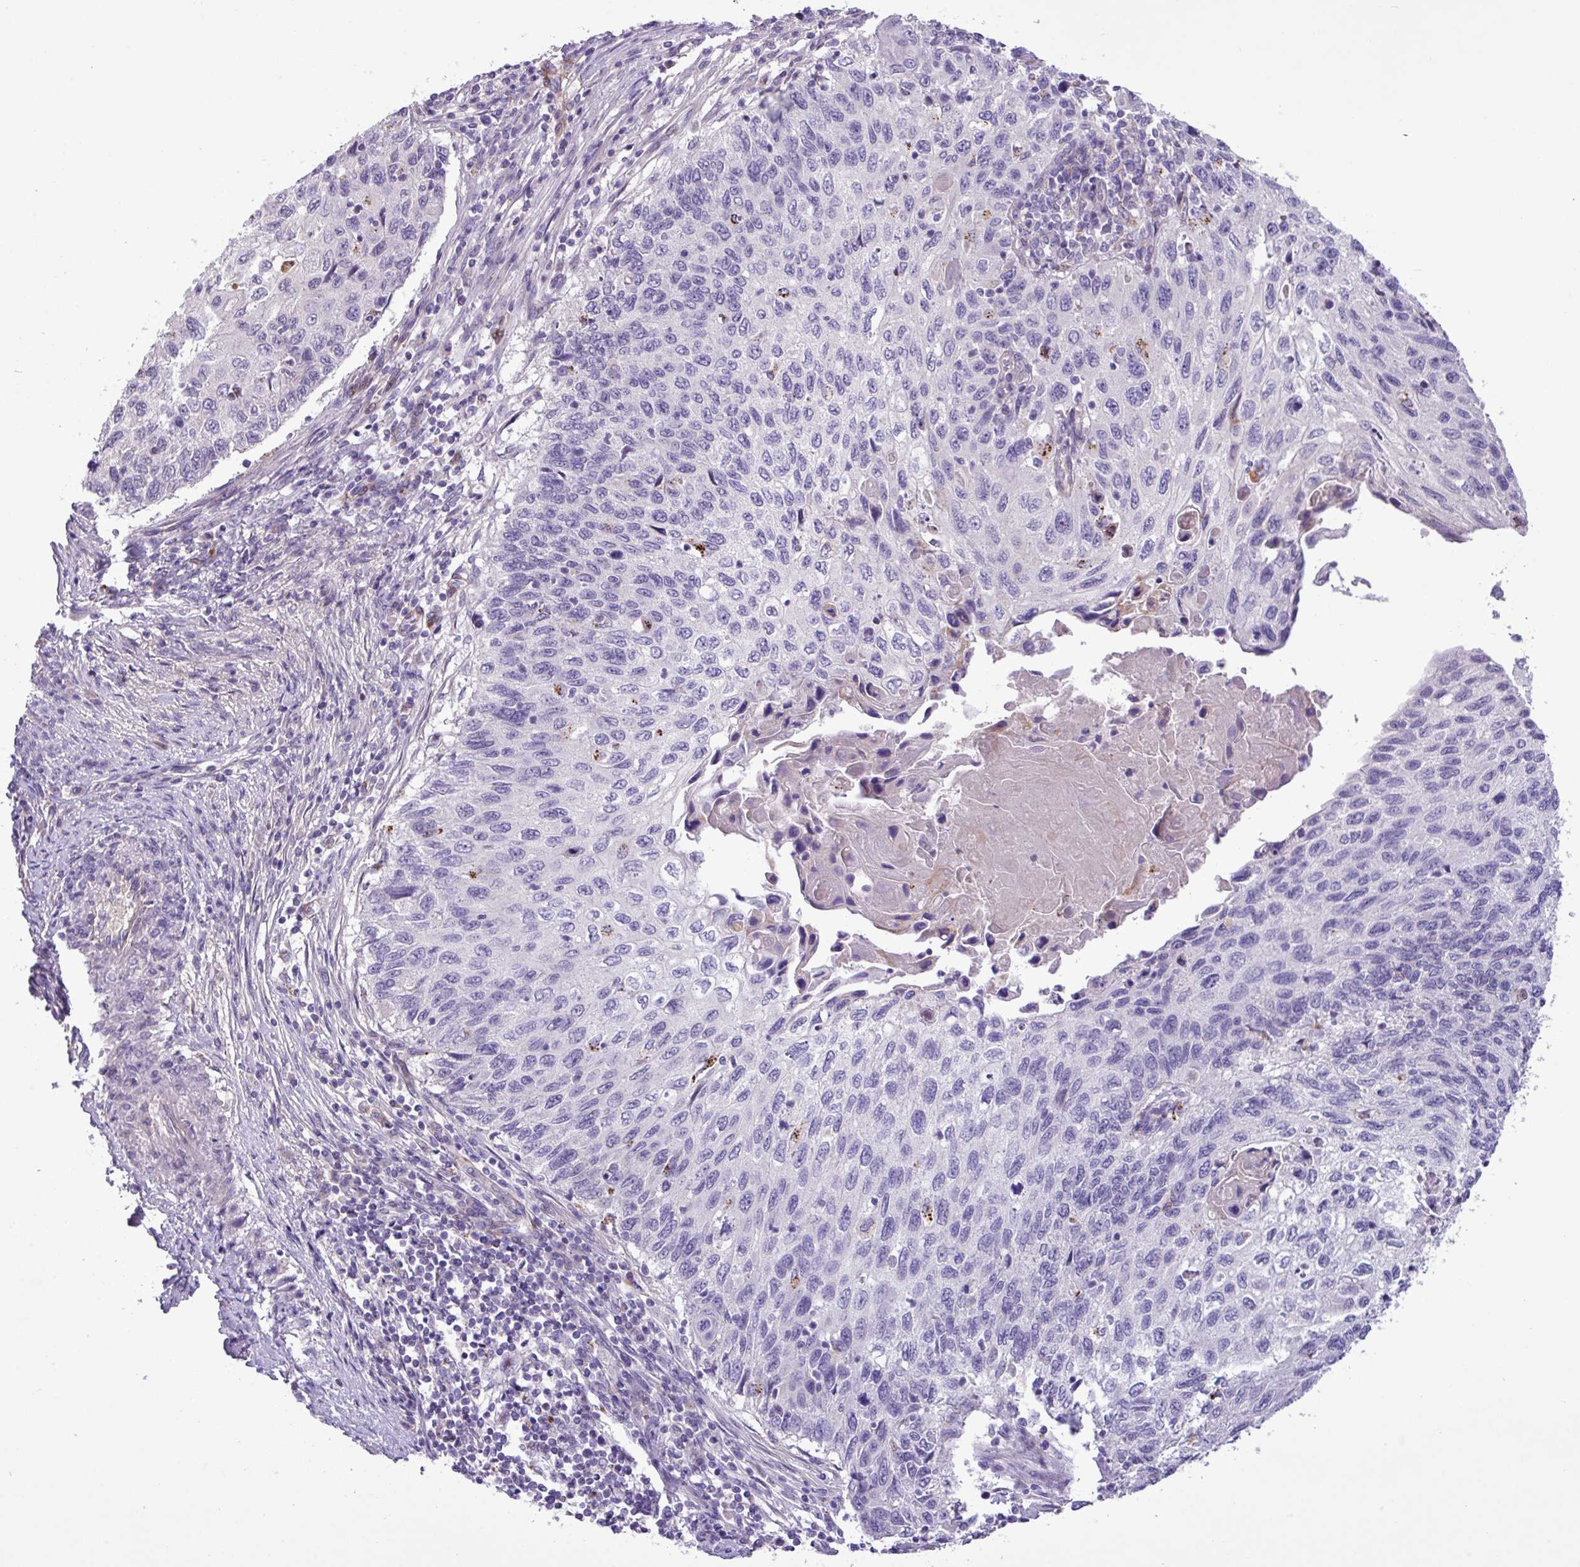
{"staining": {"intensity": "negative", "quantity": "none", "location": "none"}, "tissue": "cervical cancer", "cell_type": "Tumor cells", "image_type": "cancer", "snomed": [{"axis": "morphology", "description": "Squamous cell carcinoma, NOS"}, {"axis": "topography", "description": "Cervix"}], "caption": "Immunohistochemistry micrograph of neoplastic tissue: human cervical cancer stained with DAB (3,3'-diaminobenzidine) shows no significant protein positivity in tumor cells.", "gene": "CD248", "patient": {"sex": "female", "age": 70}}